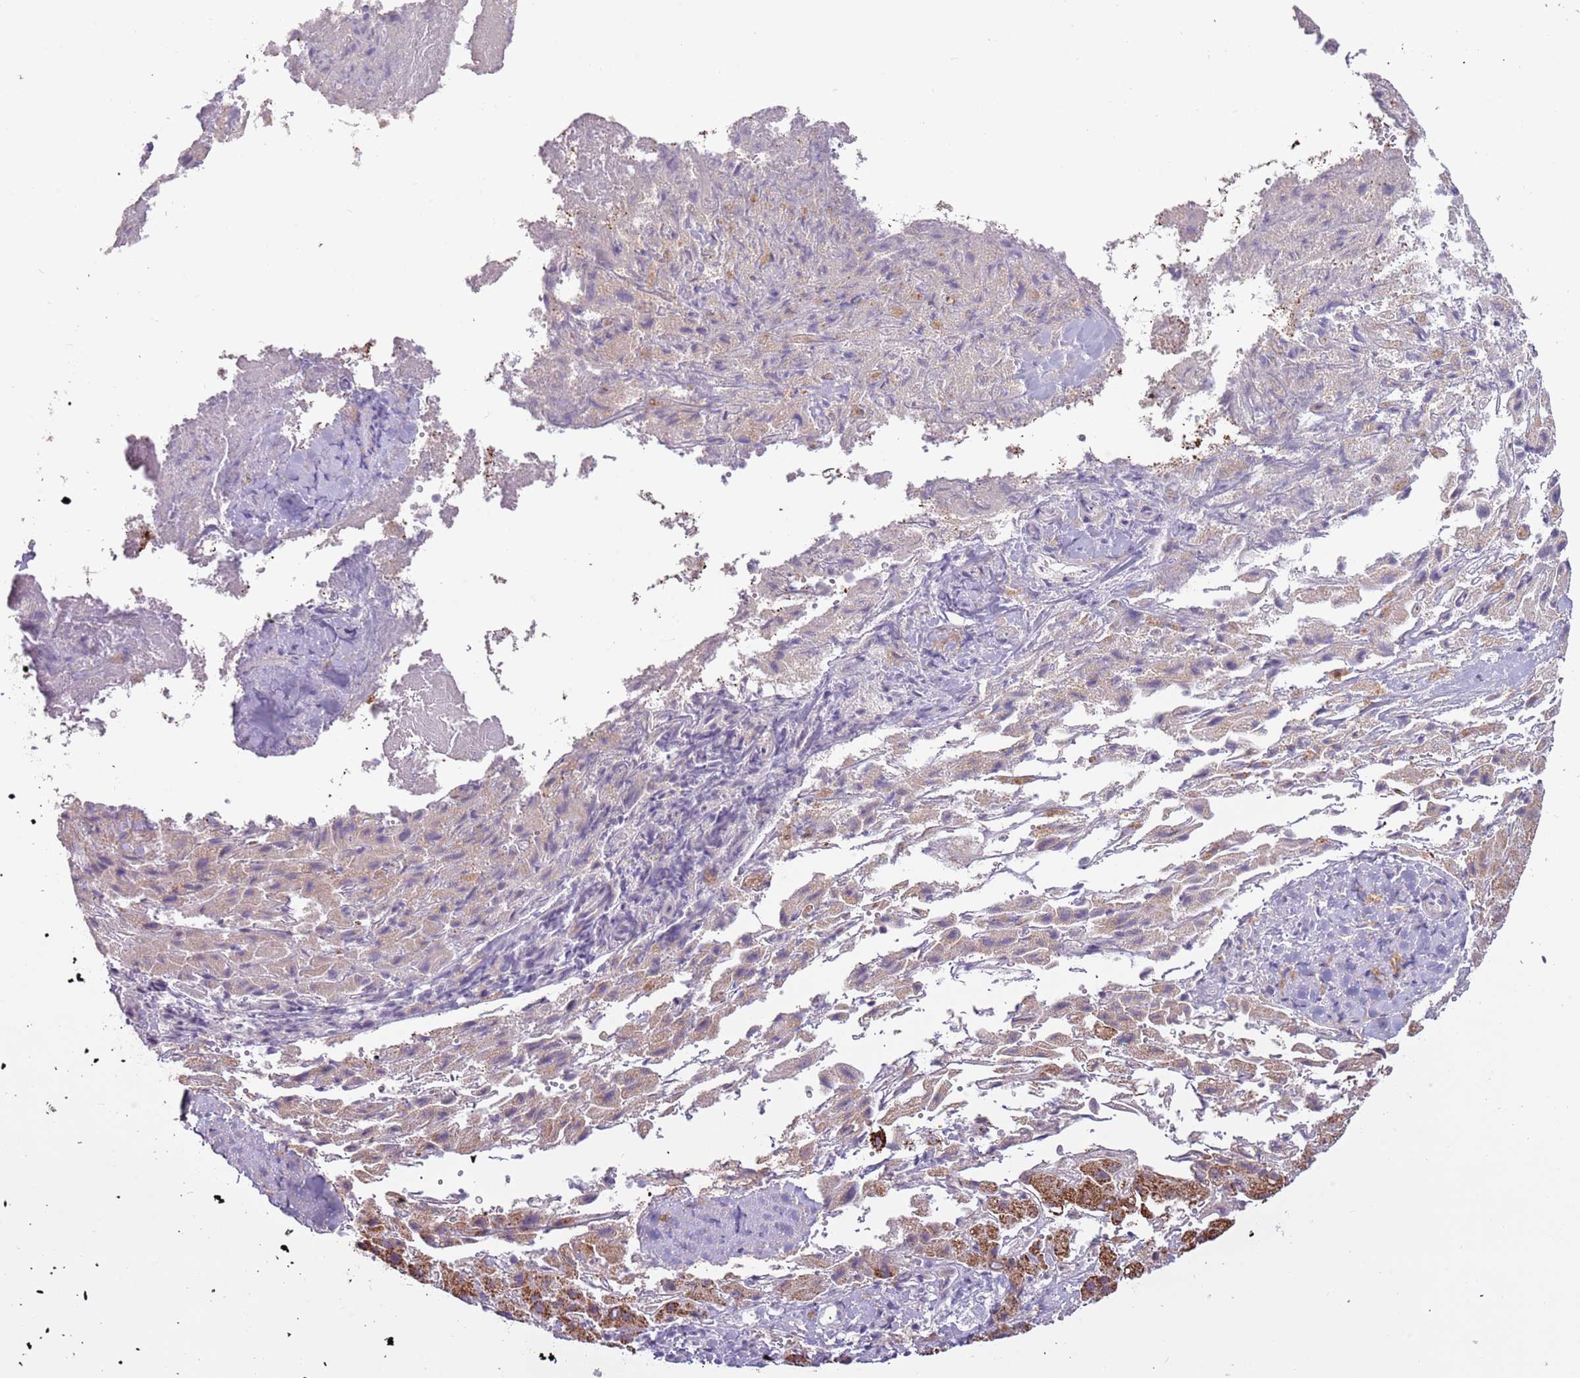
{"staining": {"intensity": "moderate", "quantity": "25%-75%", "location": "cytoplasmic/membranous"}, "tissue": "liver cancer", "cell_type": "Tumor cells", "image_type": "cancer", "snomed": [{"axis": "morphology", "description": "Carcinoma, Hepatocellular, NOS"}, {"axis": "topography", "description": "Liver"}], "caption": "A medium amount of moderate cytoplasmic/membranous expression is identified in approximately 25%-75% of tumor cells in liver cancer (hepatocellular carcinoma) tissue.", "gene": "MLLT11", "patient": {"sex": "female", "age": 58}}